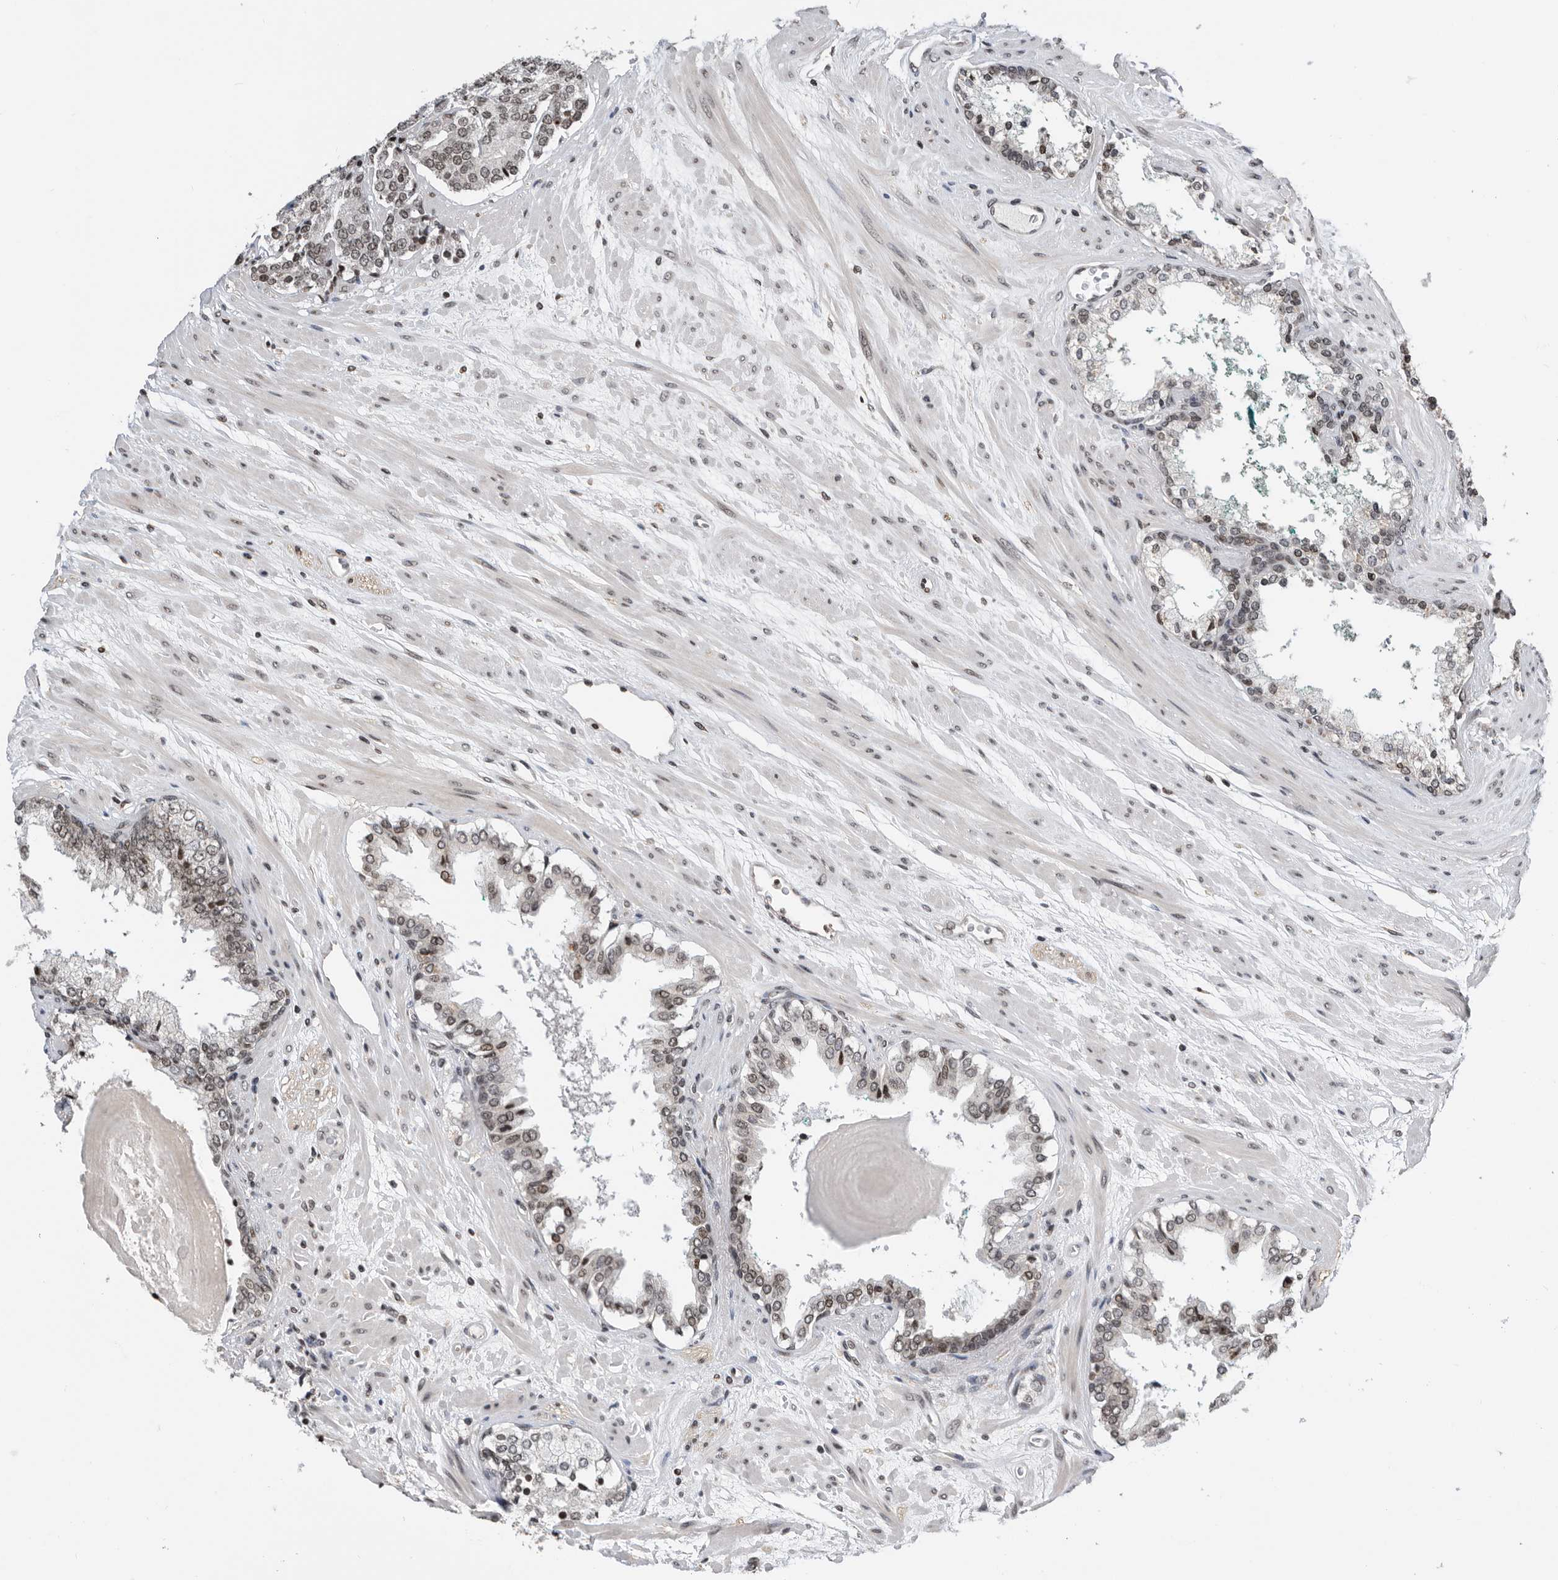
{"staining": {"intensity": "weak", "quantity": "25%-75%", "location": "nuclear"}, "tissue": "prostate cancer", "cell_type": "Tumor cells", "image_type": "cancer", "snomed": [{"axis": "morphology", "description": "Adenocarcinoma, High grade"}, {"axis": "topography", "description": "Prostate"}], "caption": "Approximately 25%-75% of tumor cells in prostate high-grade adenocarcinoma reveal weak nuclear protein staining as visualized by brown immunohistochemical staining.", "gene": "SNRNP48", "patient": {"sex": "male", "age": 71}}